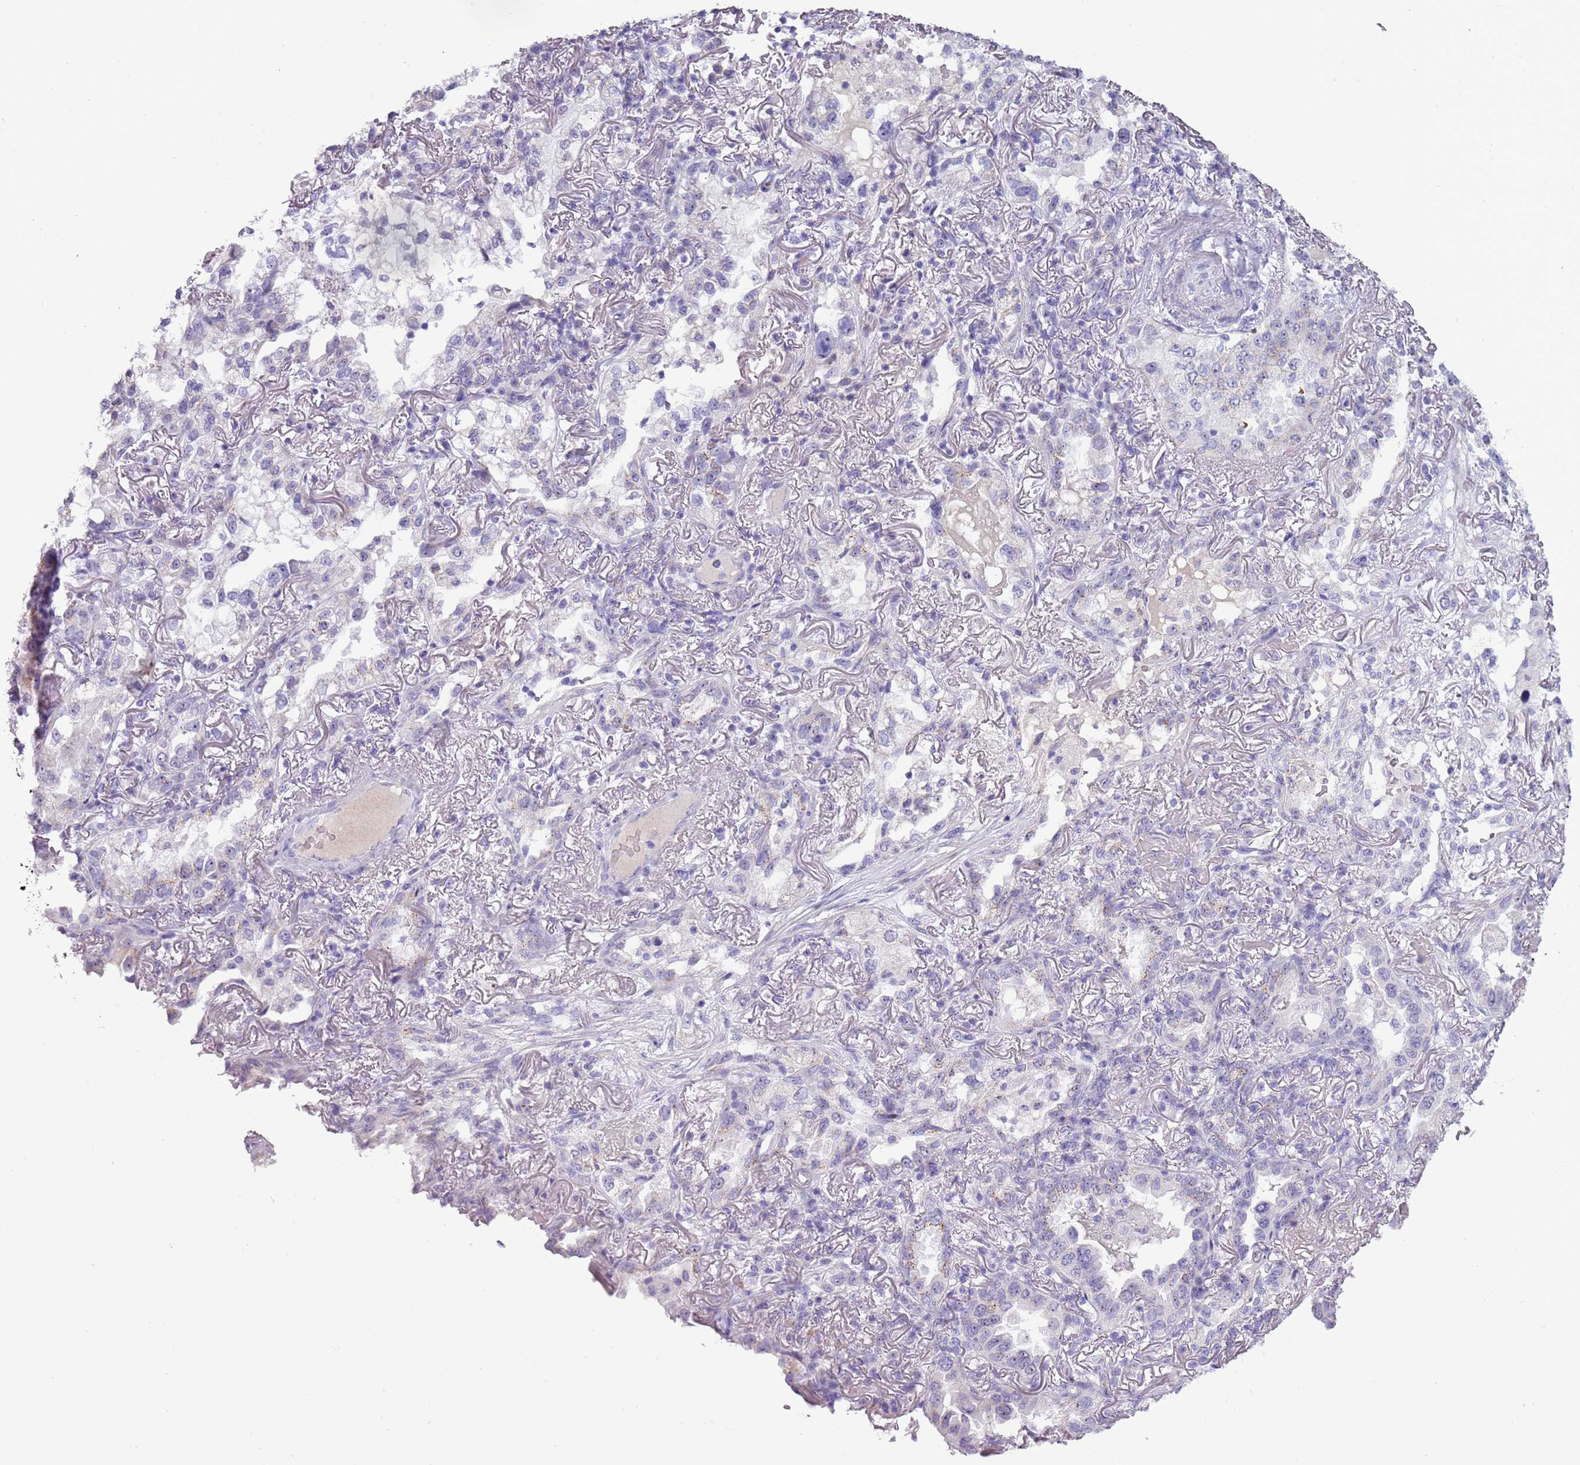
{"staining": {"intensity": "negative", "quantity": "none", "location": "none"}, "tissue": "lung cancer", "cell_type": "Tumor cells", "image_type": "cancer", "snomed": [{"axis": "morphology", "description": "Adenocarcinoma, NOS"}, {"axis": "topography", "description": "Lung"}], "caption": "IHC image of neoplastic tissue: human lung cancer stained with DAB exhibits no significant protein staining in tumor cells.", "gene": "NBPF6", "patient": {"sex": "female", "age": 69}}